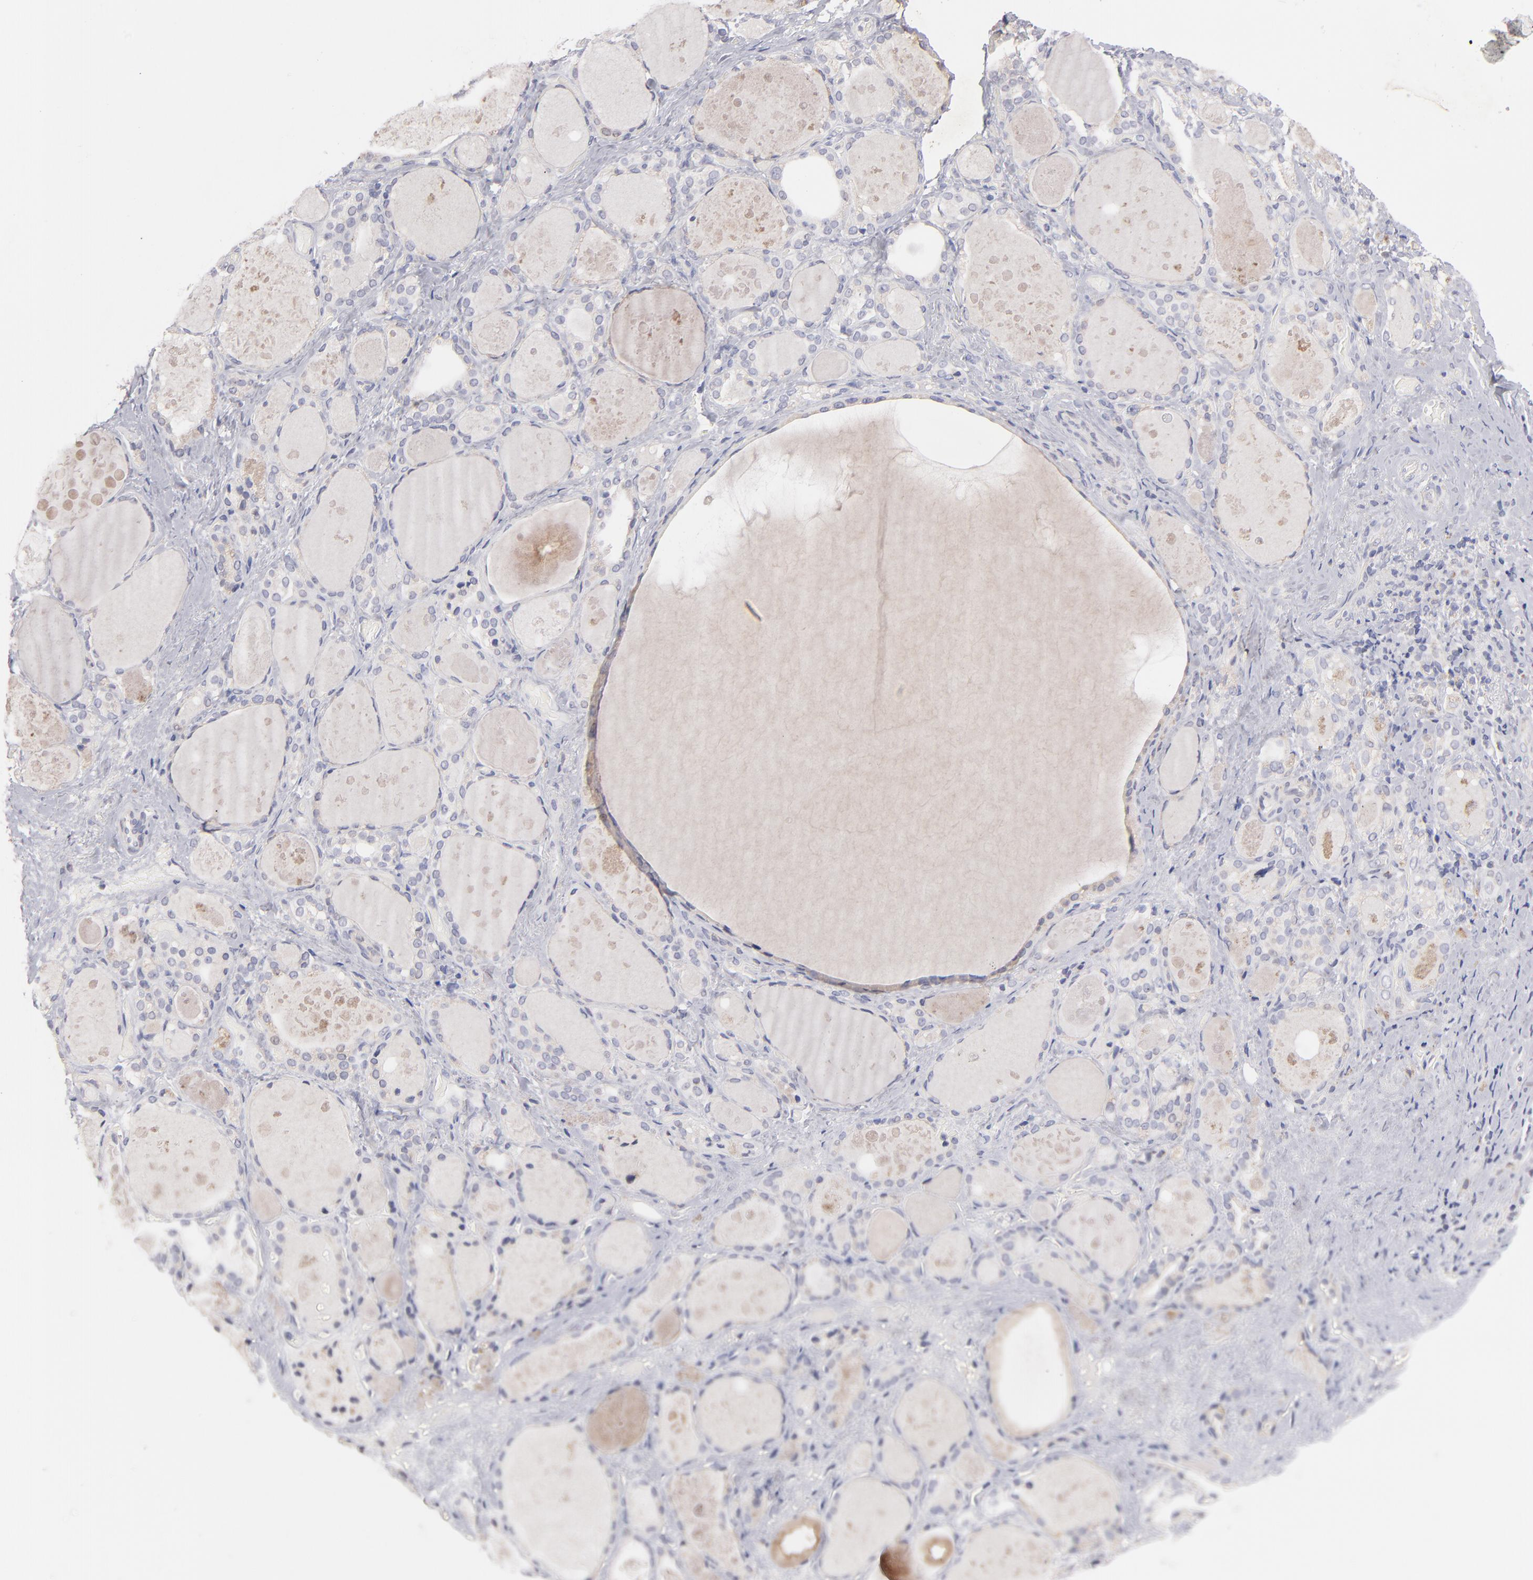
{"staining": {"intensity": "weak", "quantity": ">75%", "location": "cytoplasmic/membranous"}, "tissue": "thyroid gland", "cell_type": "Glandular cells", "image_type": "normal", "snomed": [{"axis": "morphology", "description": "Normal tissue, NOS"}, {"axis": "topography", "description": "Thyroid gland"}], "caption": "IHC micrograph of unremarkable thyroid gland stained for a protein (brown), which demonstrates low levels of weak cytoplasmic/membranous staining in about >75% of glandular cells.", "gene": "HCCS", "patient": {"sex": "female", "age": 75}}